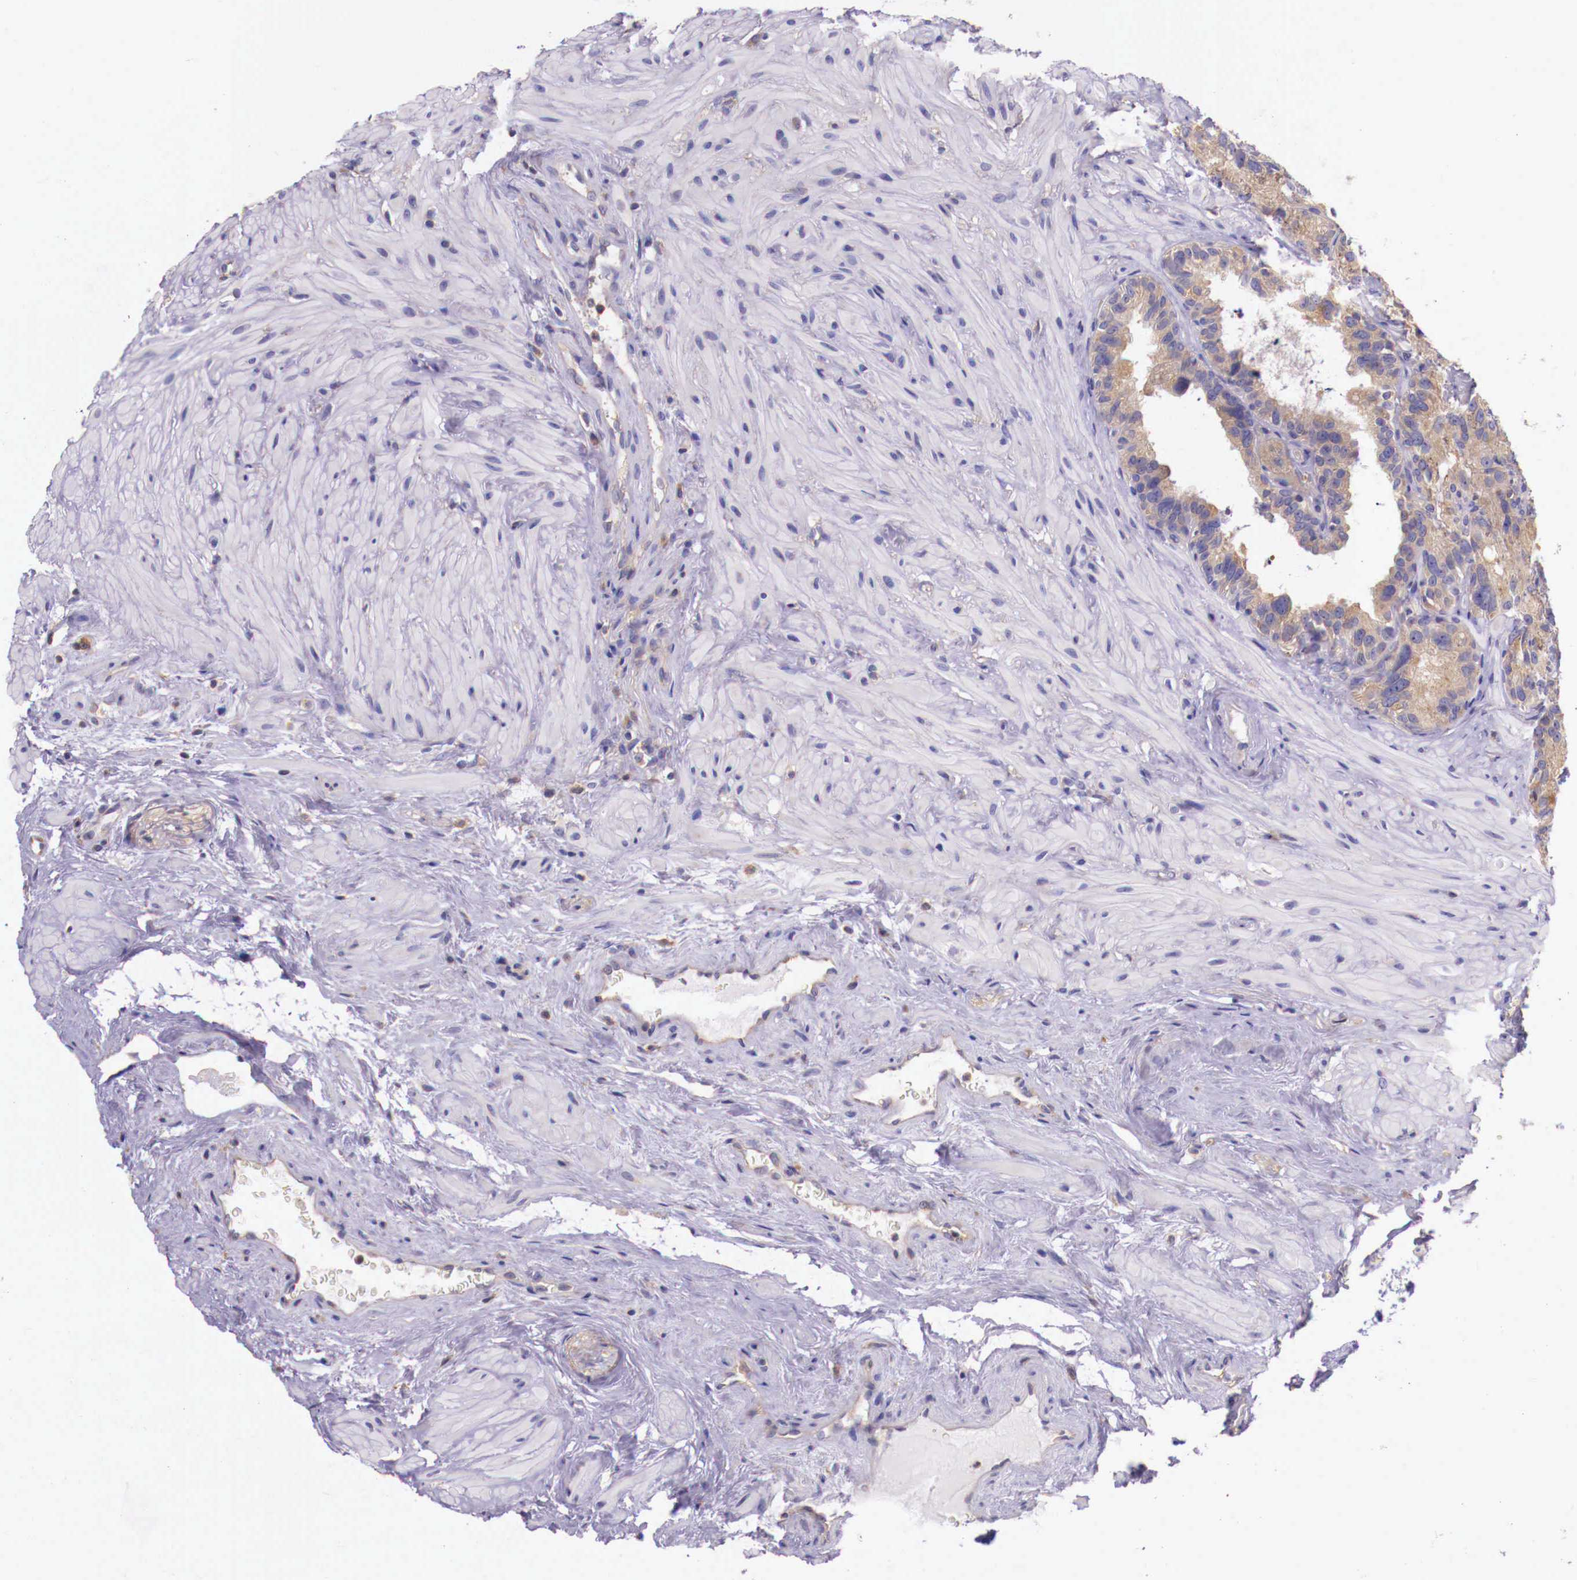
{"staining": {"intensity": "weak", "quantity": ">75%", "location": "cytoplasmic/membranous"}, "tissue": "seminal vesicle", "cell_type": "Glandular cells", "image_type": "normal", "snomed": [{"axis": "morphology", "description": "Normal tissue, NOS"}, {"axis": "topography", "description": "Seminal veicle"}], "caption": "Glandular cells display low levels of weak cytoplasmic/membranous staining in approximately >75% of cells in benign seminal vesicle. (DAB (3,3'-diaminobenzidine) = brown stain, brightfield microscopy at high magnification).", "gene": "GRIPAP1", "patient": {"sex": "male", "age": 63}}